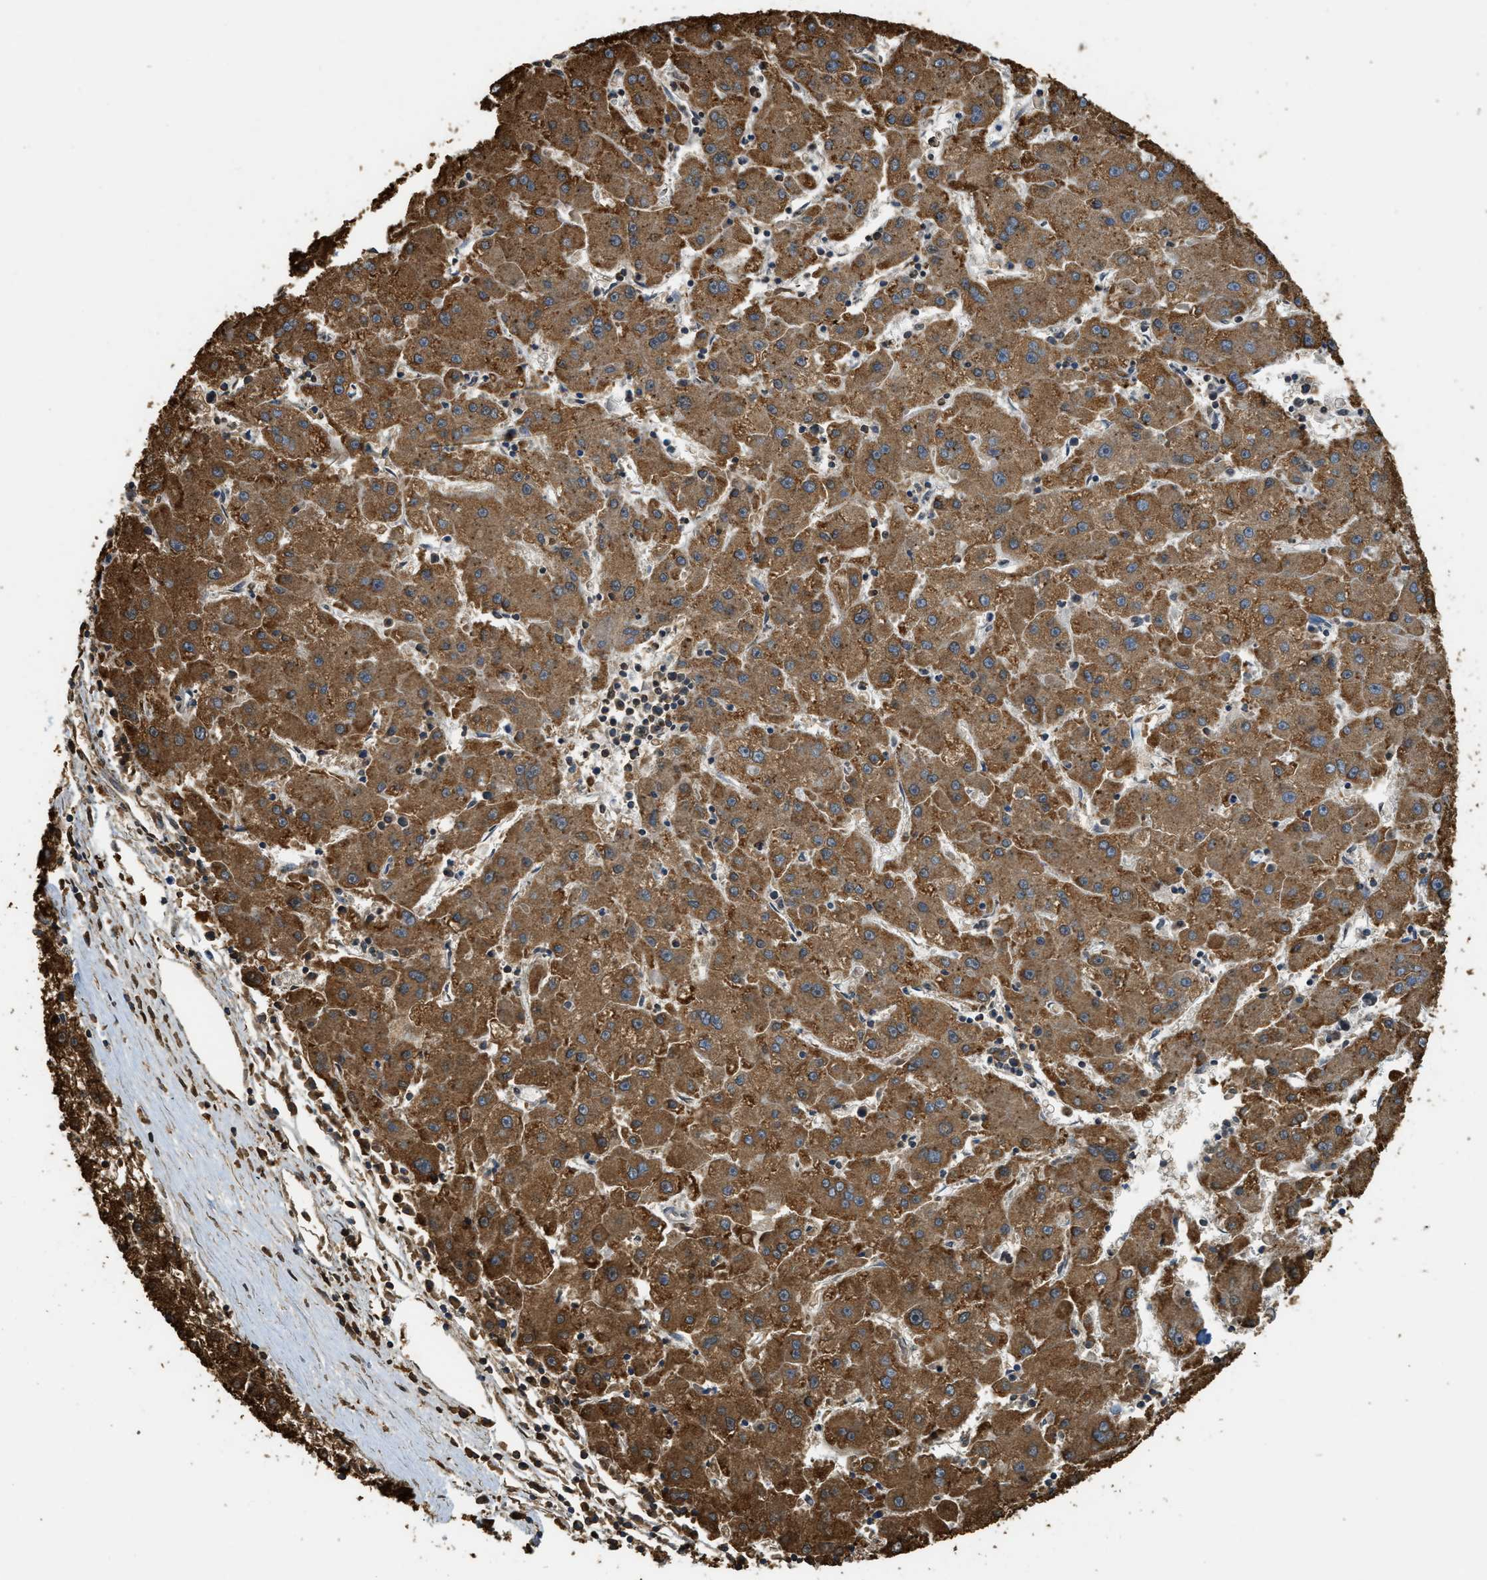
{"staining": {"intensity": "strong", "quantity": ">75%", "location": "cytoplasmic/membranous"}, "tissue": "liver cancer", "cell_type": "Tumor cells", "image_type": "cancer", "snomed": [{"axis": "morphology", "description": "Carcinoma, Hepatocellular, NOS"}, {"axis": "topography", "description": "Liver"}], "caption": "Protein analysis of liver cancer tissue exhibits strong cytoplasmic/membranous expression in approximately >75% of tumor cells.", "gene": "NR5A2", "patient": {"sex": "male", "age": 72}}